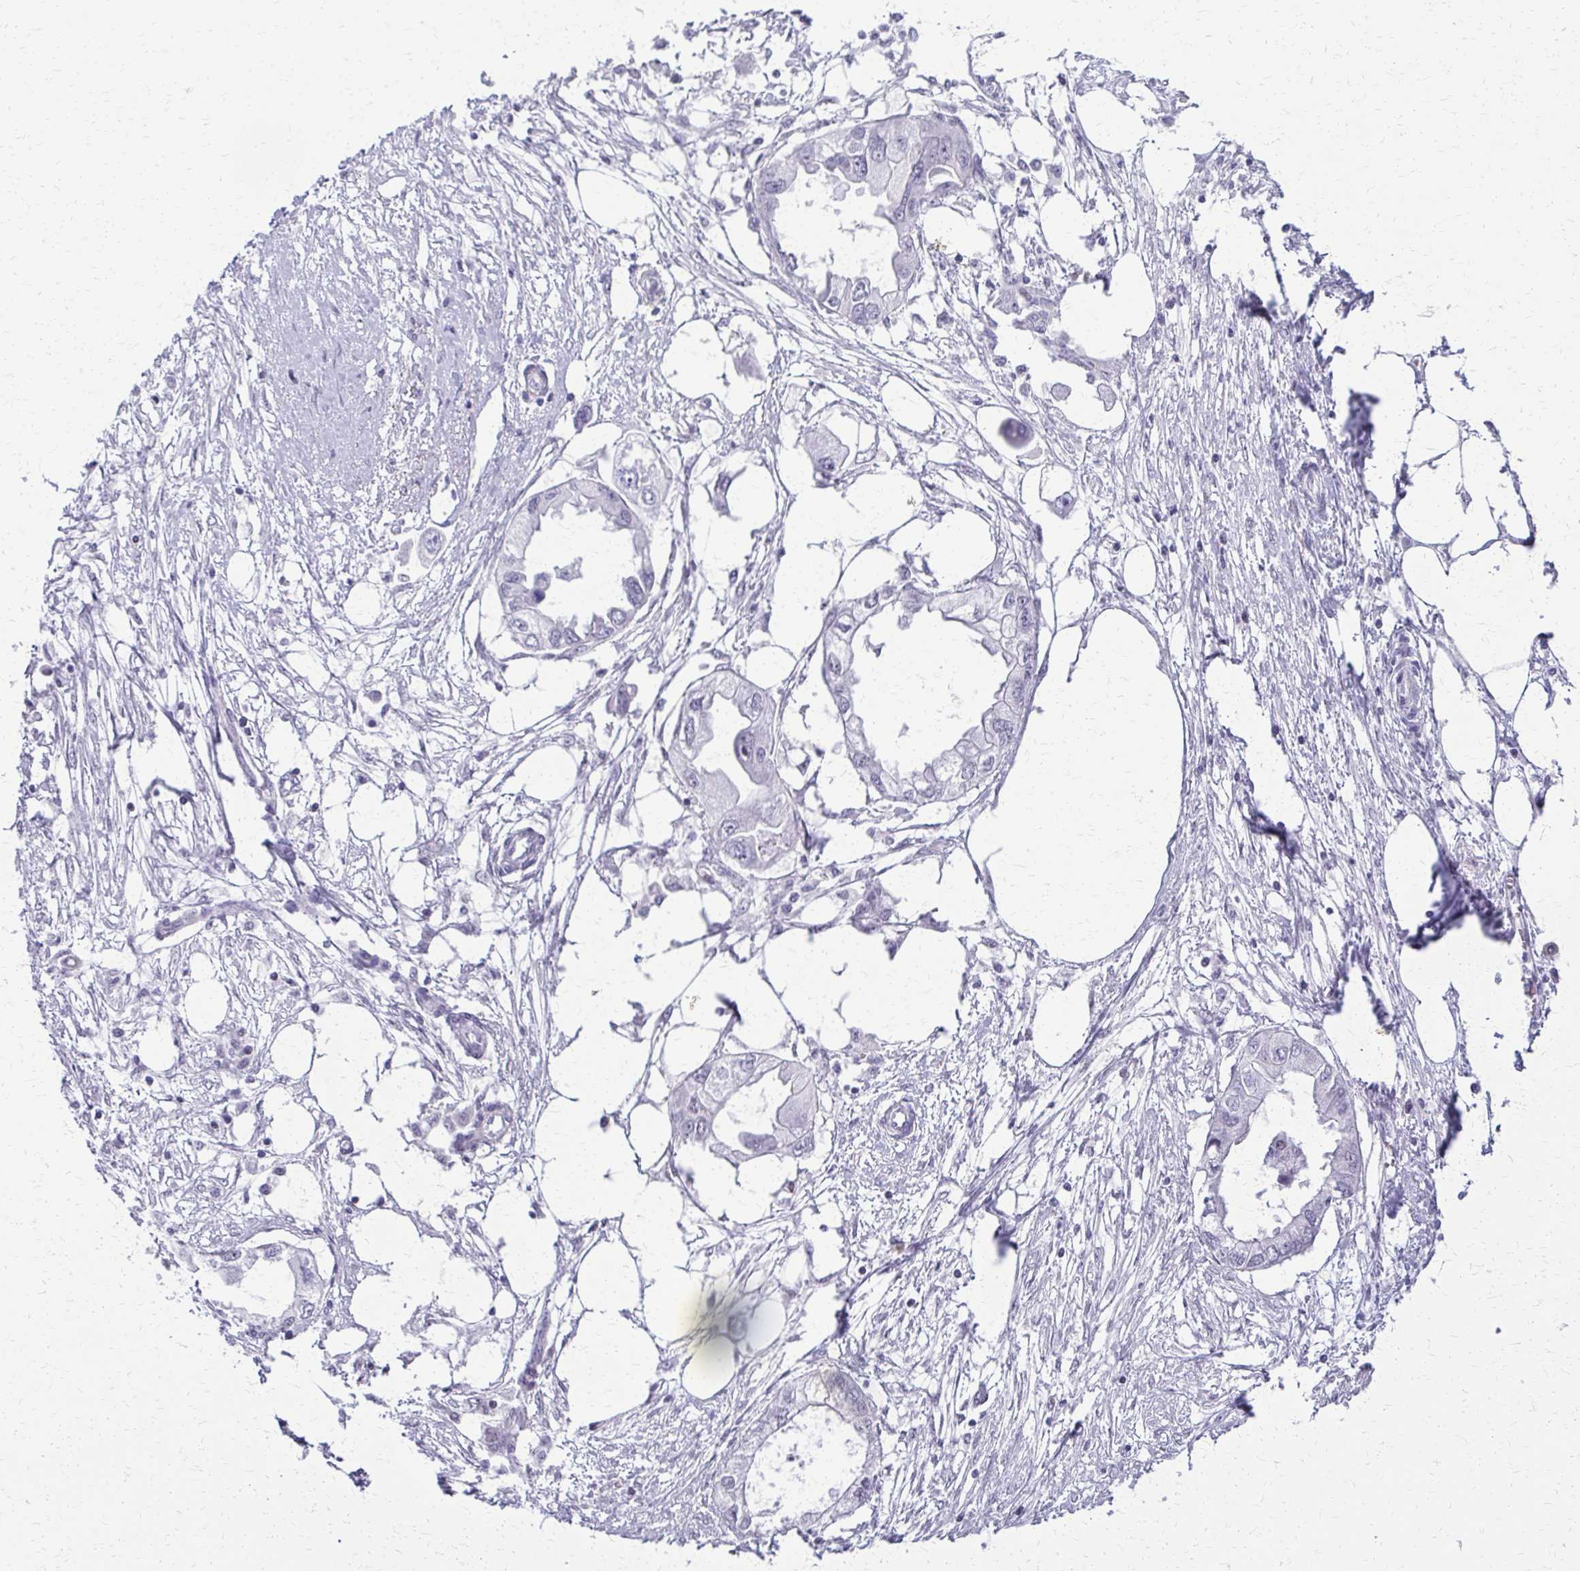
{"staining": {"intensity": "negative", "quantity": "none", "location": "none"}, "tissue": "endometrial cancer", "cell_type": "Tumor cells", "image_type": "cancer", "snomed": [{"axis": "morphology", "description": "Adenocarcinoma, NOS"}, {"axis": "morphology", "description": "Adenocarcinoma, metastatic, NOS"}, {"axis": "topography", "description": "Adipose tissue"}, {"axis": "topography", "description": "Endometrium"}], "caption": "This is an immunohistochemistry histopathology image of human endometrial cancer (metastatic adenocarcinoma). There is no positivity in tumor cells.", "gene": "FAM162B", "patient": {"sex": "female", "age": 67}}